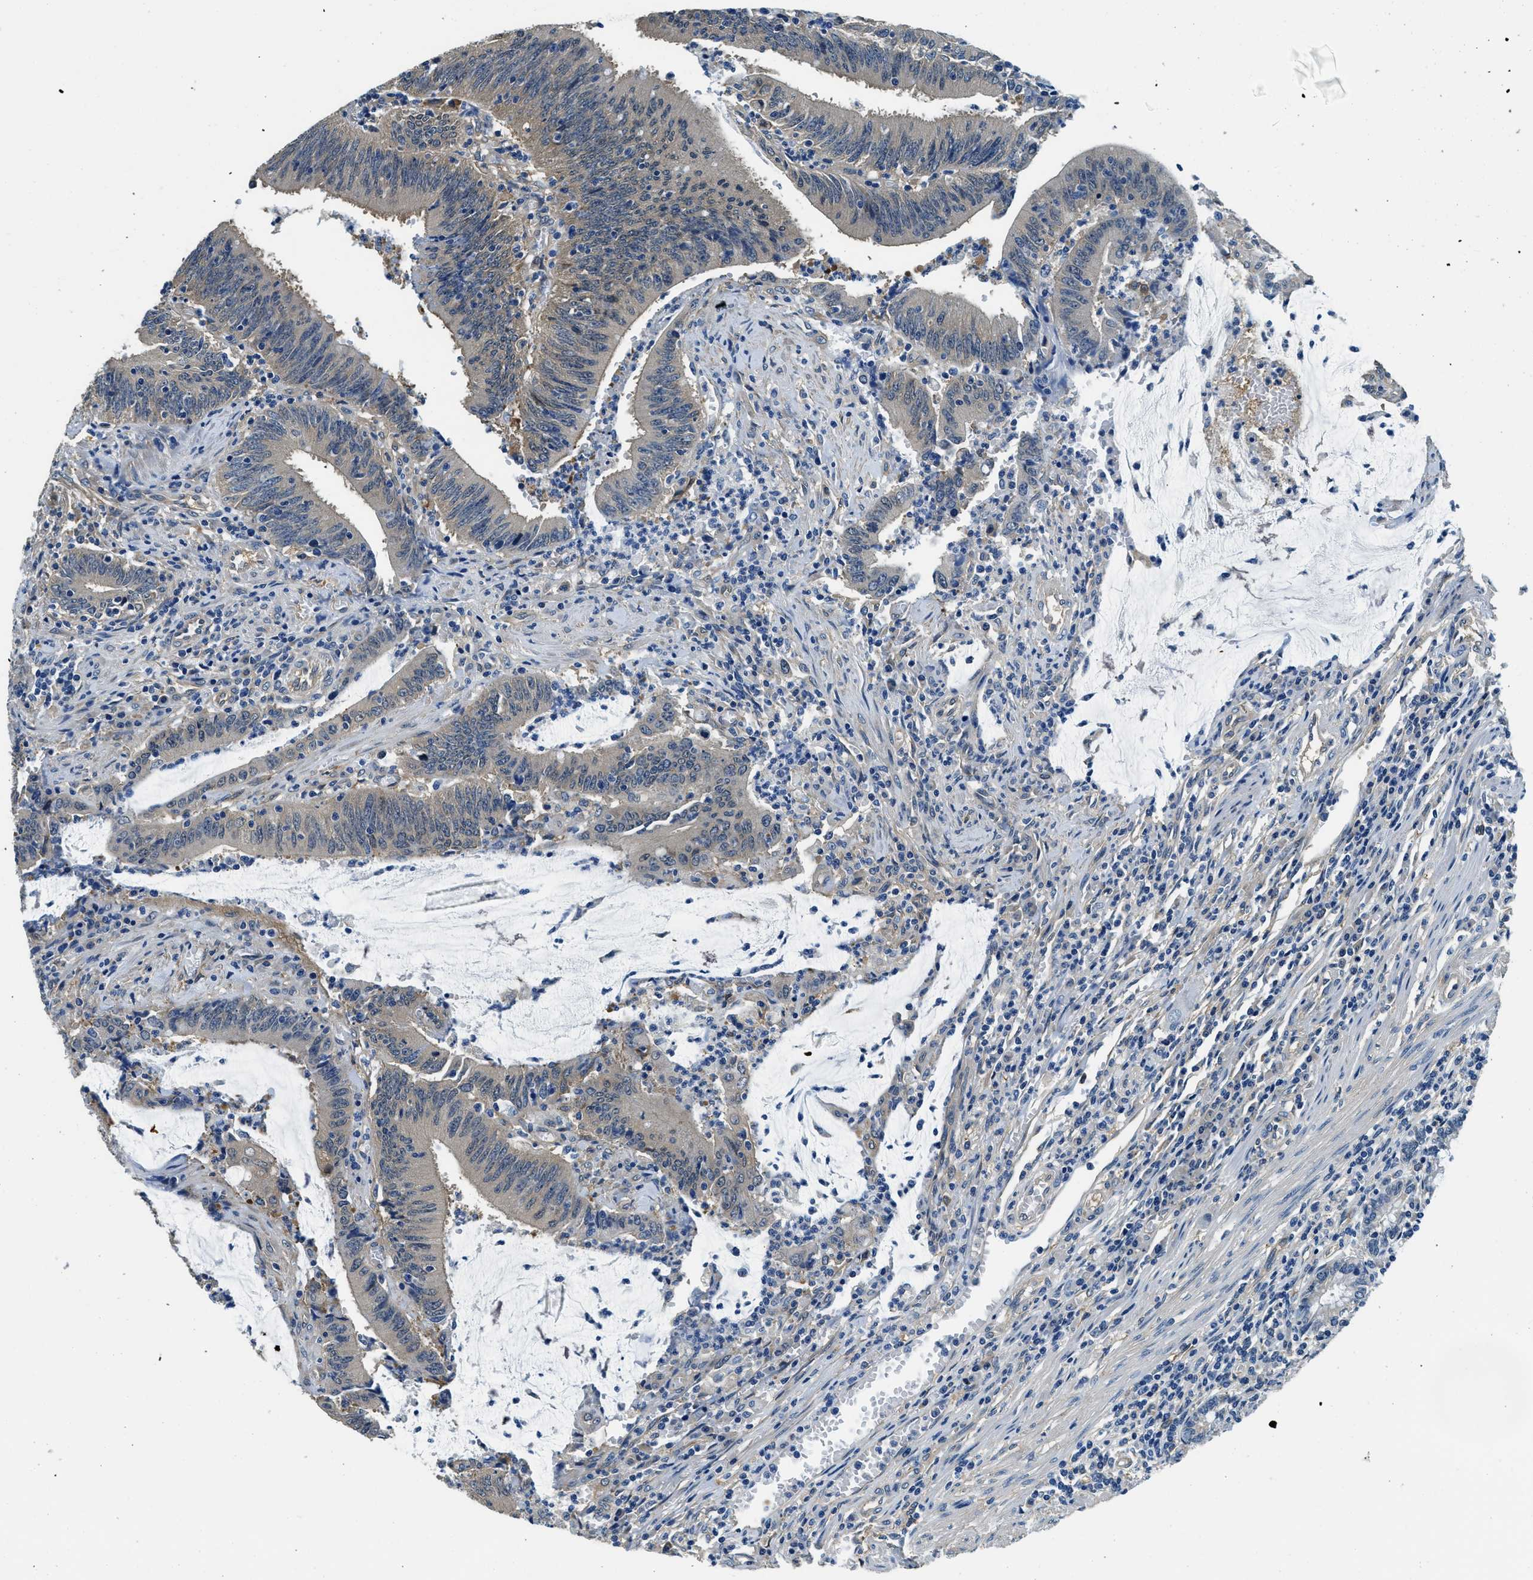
{"staining": {"intensity": "negative", "quantity": "none", "location": "none"}, "tissue": "colorectal cancer", "cell_type": "Tumor cells", "image_type": "cancer", "snomed": [{"axis": "morphology", "description": "Normal tissue, NOS"}, {"axis": "morphology", "description": "Adenocarcinoma, NOS"}, {"axis": "topography", "description": "Rectum"}], "caption": "DAB (3,3'-diaminobenzidine) immunohistochemical staining of colorectal cancer (adenocarcinoma) demonstrates no significant staining in tumor cells.", "gene": "TWF1", "patient": {"sex": "female", "age": 66}}